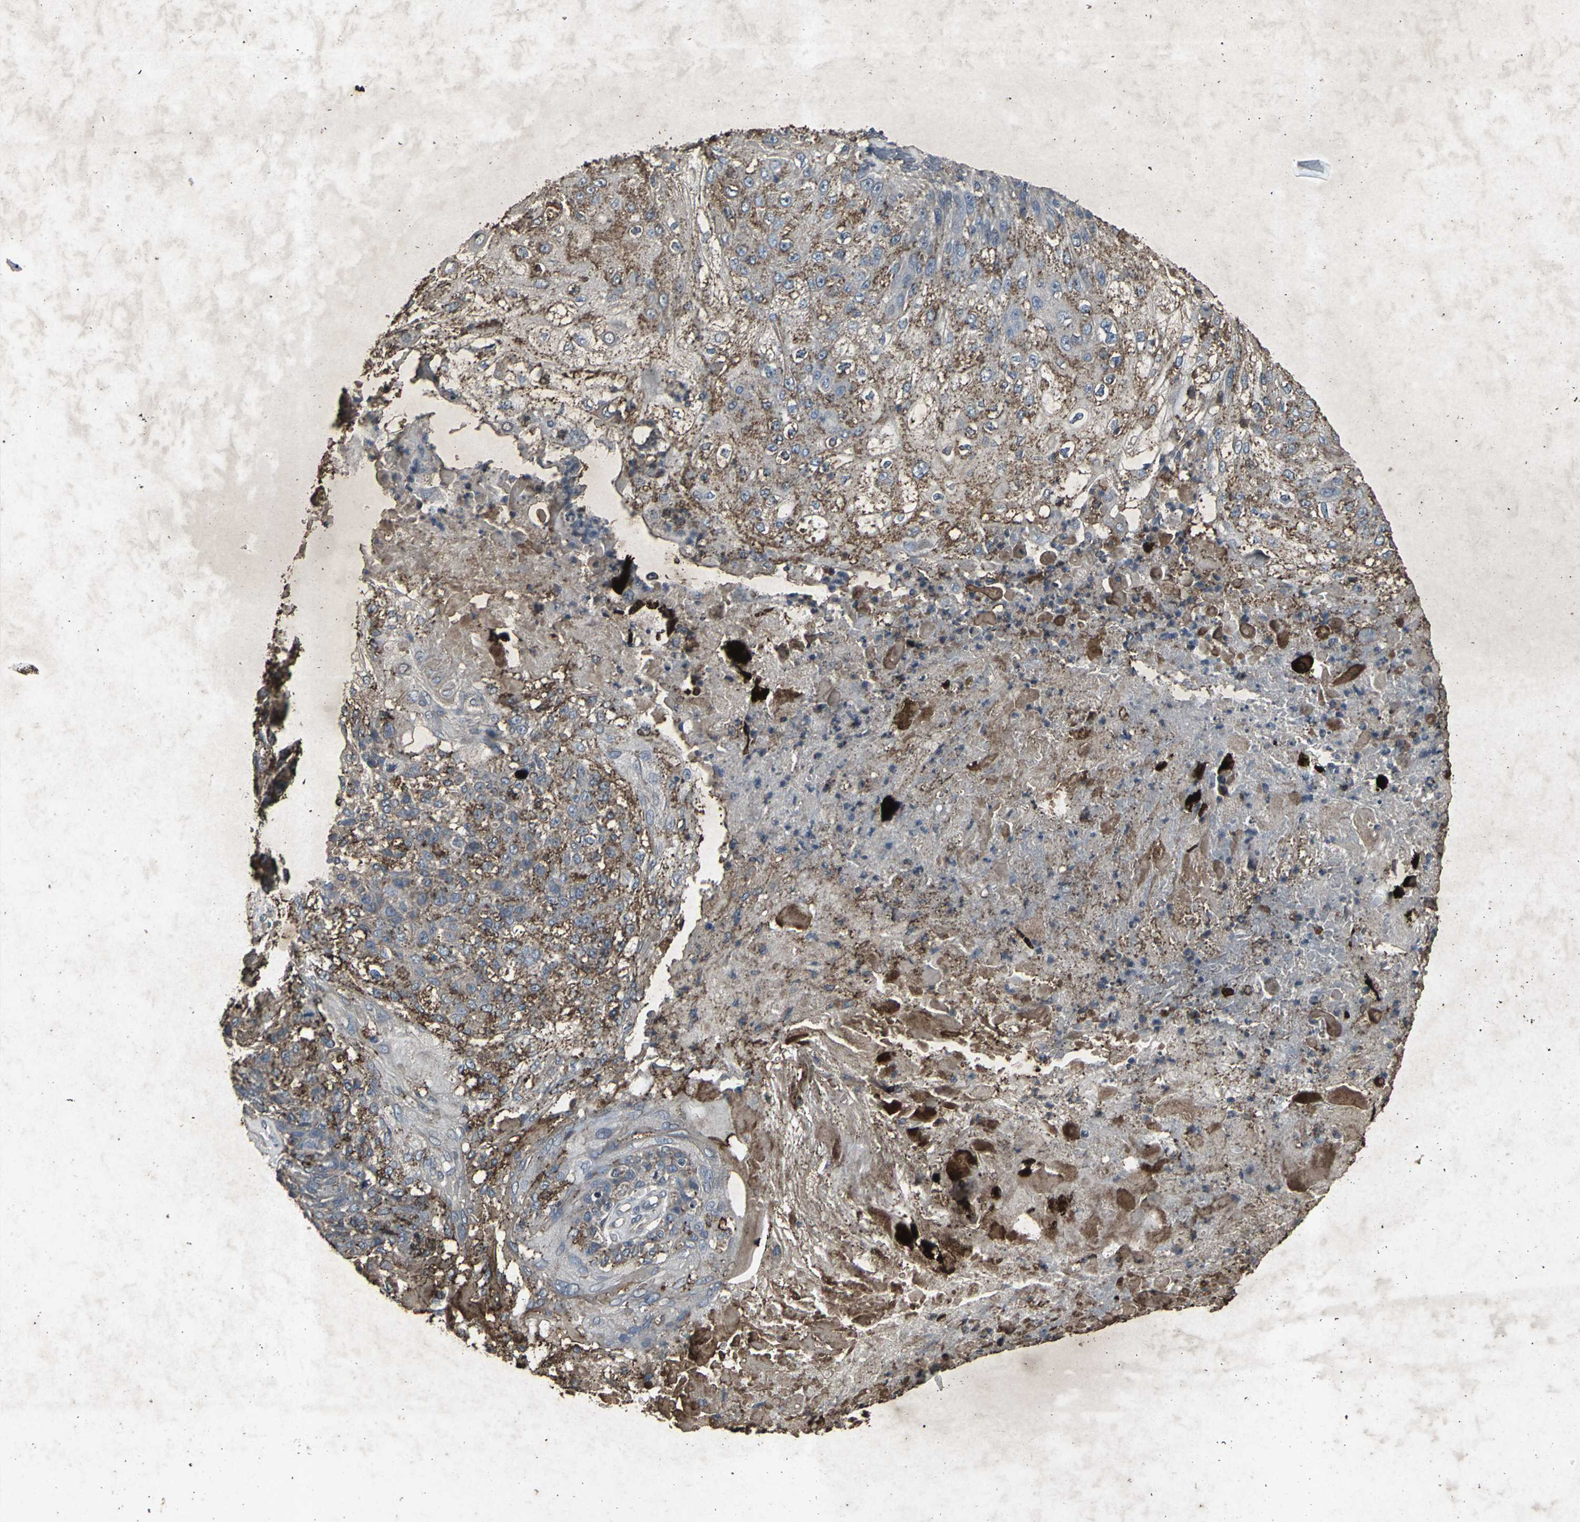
{"staining": {"intensity": "strong", "quantity": "25%-75%", "location": "cytoplasmic/membranous"}, "tissue": "skin cancer", "cell_type": "Tumor cells", "image_type": "cancer", "snomed": [{"axis": "morphology", "description": "Normal tissue, NOS"}, {"axis": "morphology", "description": "Squamous cell carcinoma, NOS"}, {"axis": "topography", "description": "Skin"}], "caption": "A high-resolution micrograph shows IHC staining of skin cancer (squamous cell carcinoma), which reveals strong cytoplasmic/membranous expression in about 25%-75% of tumor cells.", "gene": "CCR9", "patient": {"sex": "female", "age": 83}}